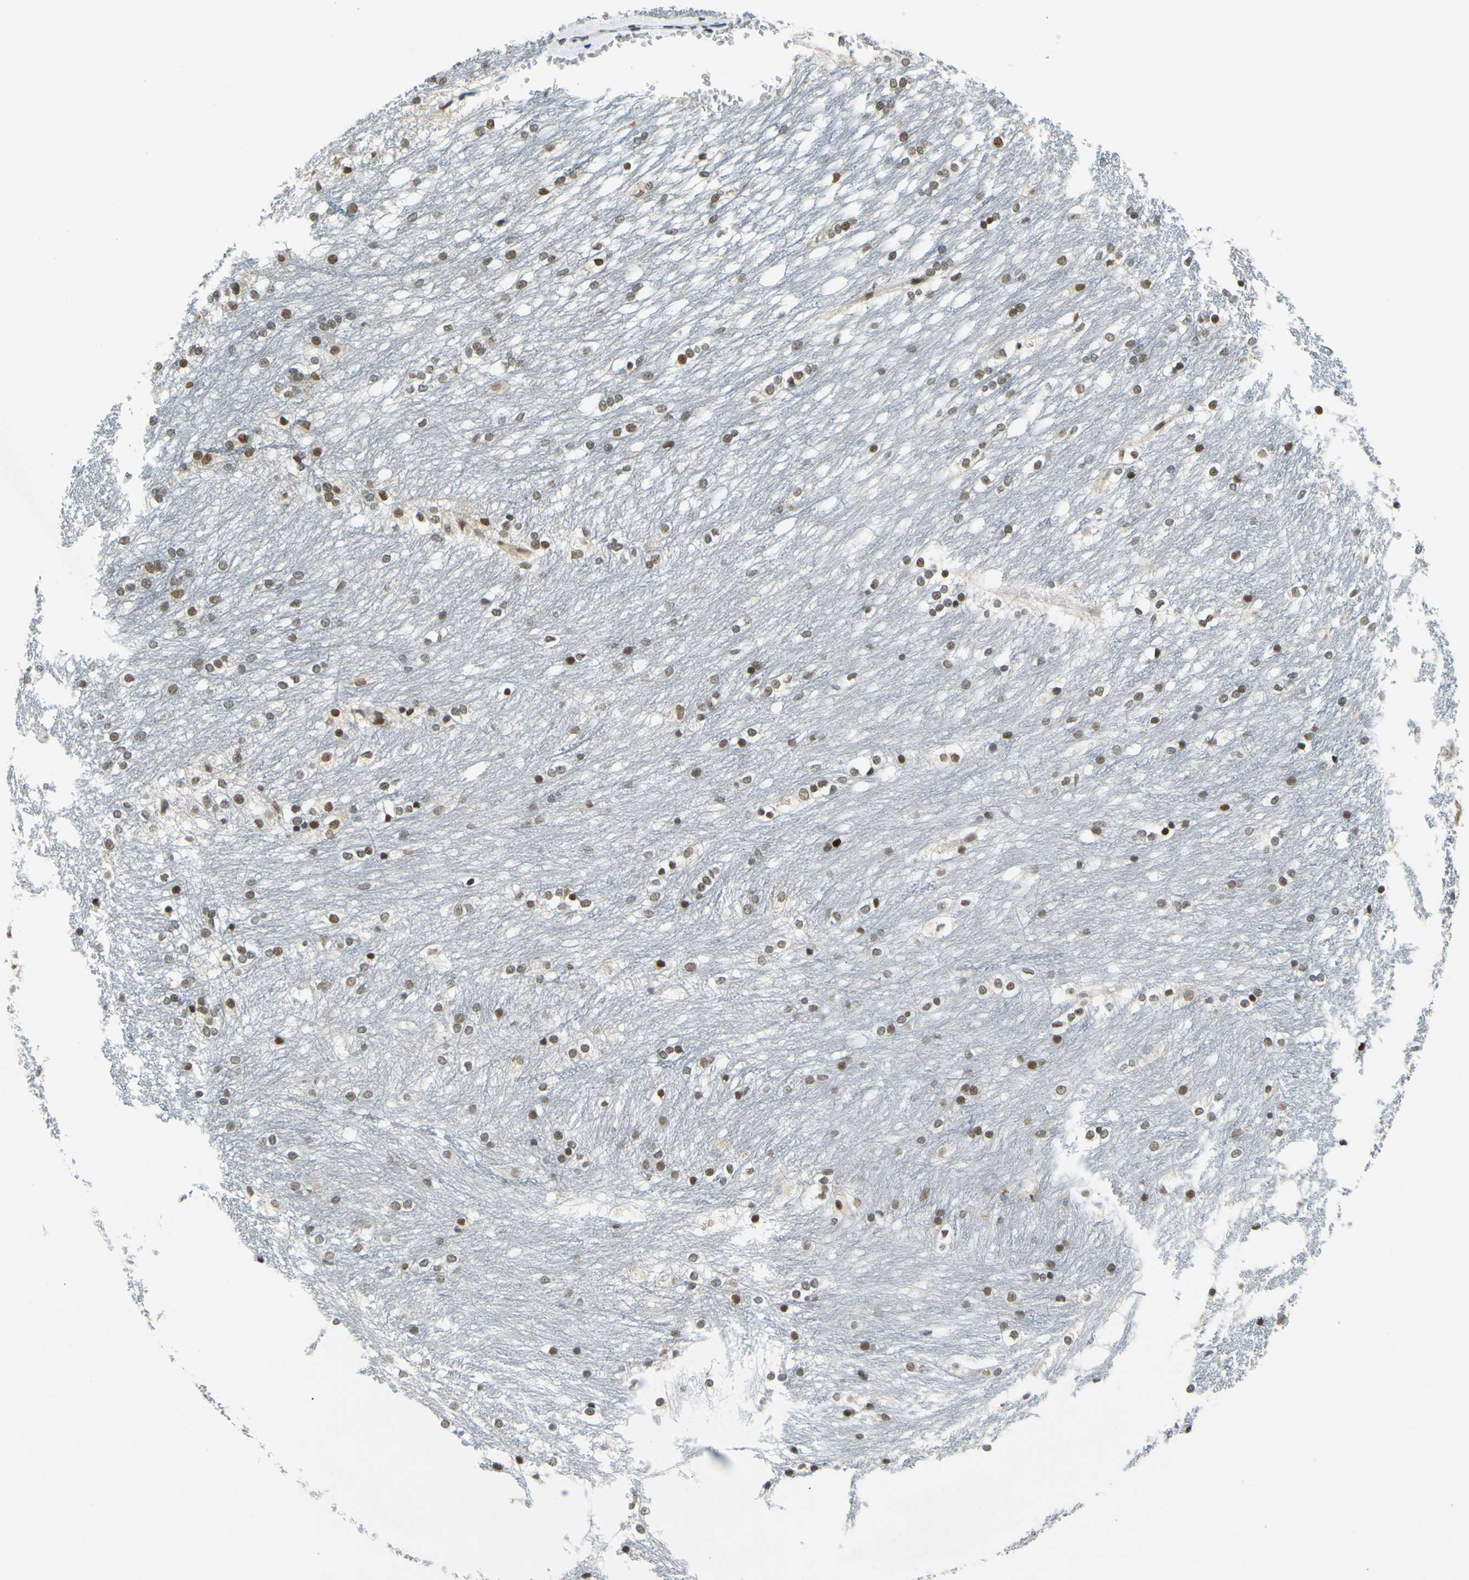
{"staining": {"intensity": "moderate", "quantity": ">75%", "location": "nuclear"}, "tissue": "caudate", "cell_type": "Glial cells", "image_type": "normal", "snomed": [{"axis": "morphology", "description": "Normal tissue, NOS"}, {"axis": "topography", "description": "Lateral ventricle wall"}], "caption": "This is a histology image of immunohistochemistry (IHC) staining of benign caudate, which shows moderate staining in the nuclear of glial cells.", "gene": "POGZ", "patient": {"sex": "female", "age": 19}}